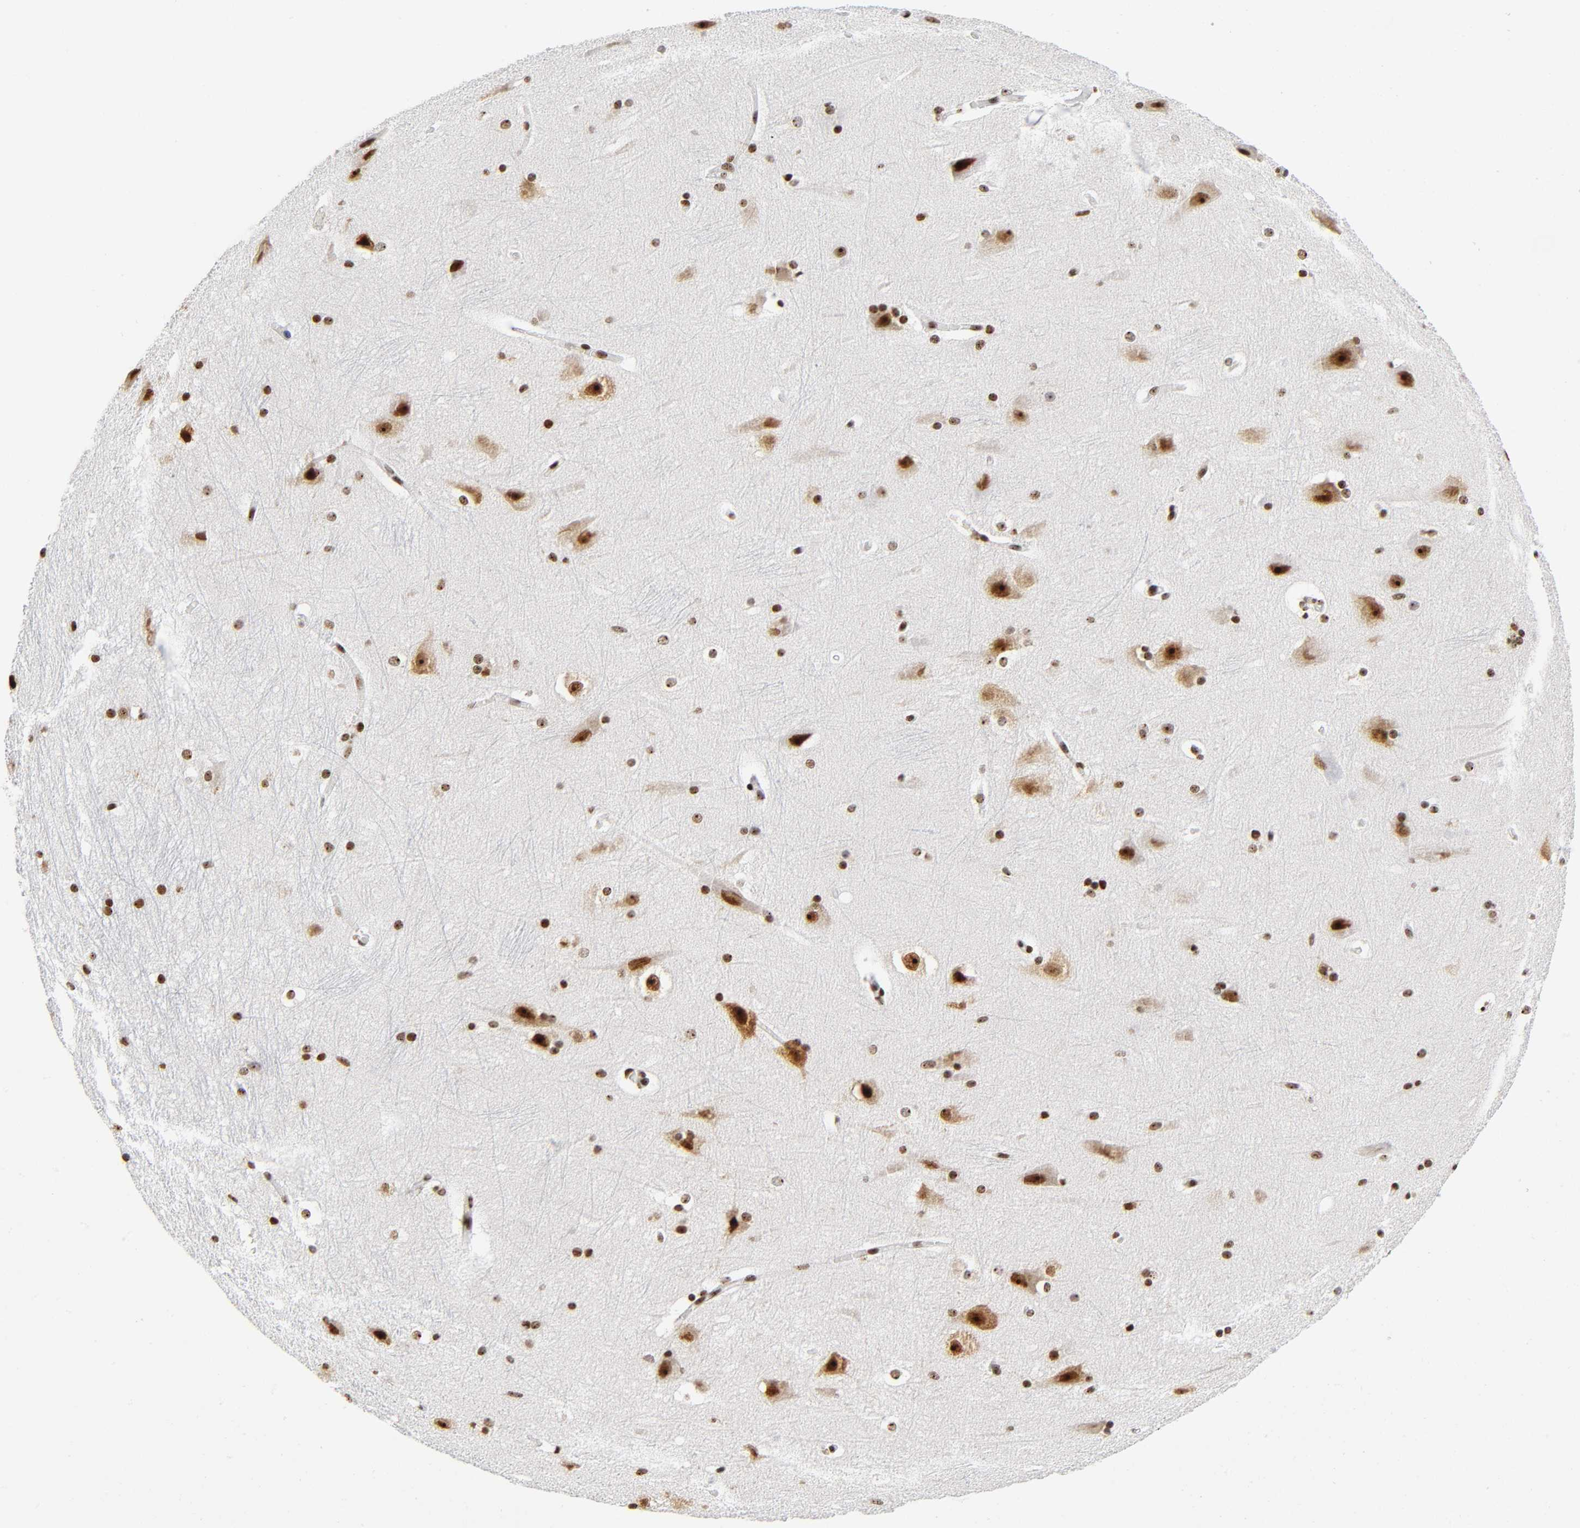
{"staining": {"intensity": "strong", "quantity": ">75%", "location": "nuclear"}, "tissue": "hippocampus", "cell_type": "Glial cells", "image_type": "normal", "snomed": [{"axis": "morphology", "description": "Normal tissue, NOS"}, {"axis": "topography", "description": "Hippocampus"}], "caption": "Immunohistochemistry photomicrograph of unremarkable human hippocampus stained for a protein (brown), which demonstrates high levels of strong nuclear expression in about >75% of glial cells.", "gene": "UBTF", "patient": {"sex": "female", "age": 19}}